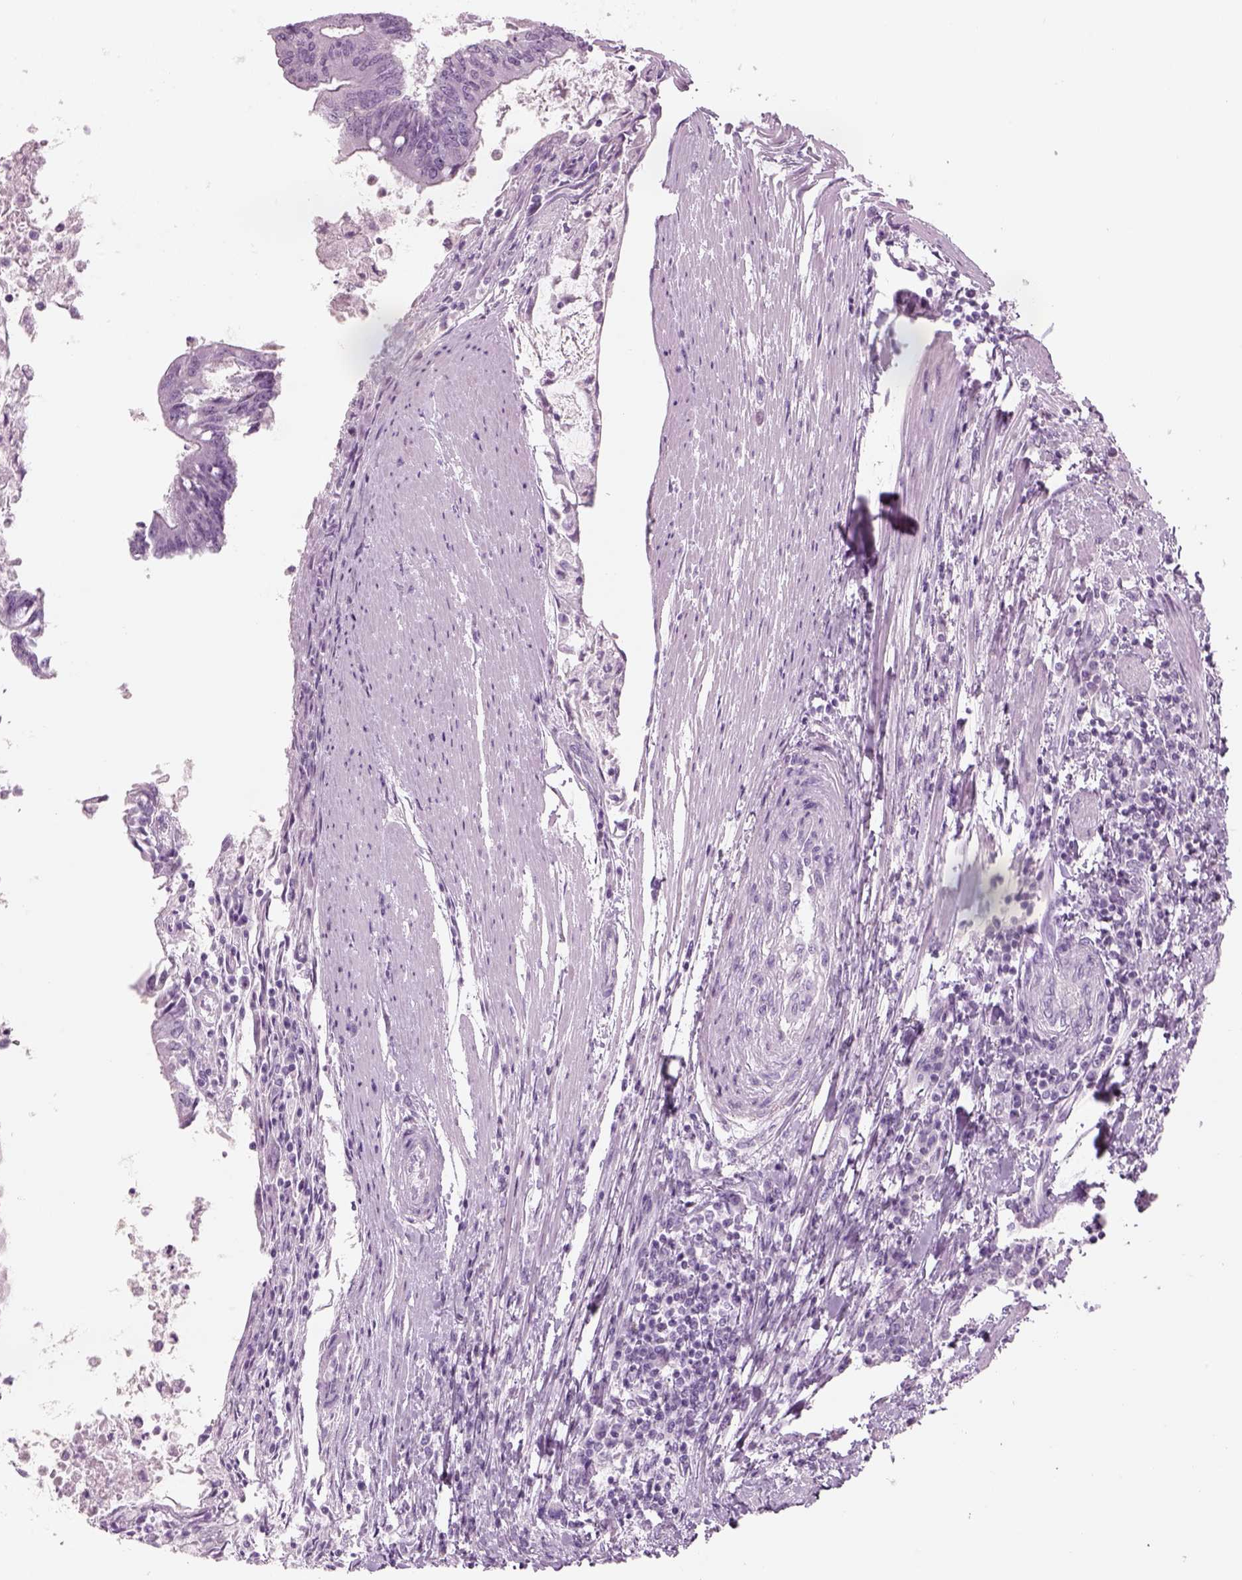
{"staining": {"intensity": "negative", "quantity": "none", "location": "none"}, "tissue": "colorectal cancer", "cell_type": "Tumor cells", "image_type": "cancer", "snomed": [{"axis": "morphology", "description": "Adenocarcinoma, NOS"}, {"axis": "topography", "description": "Colon"}], "caption": "This is an immunohistochemistry image of colorectal cancer (adenocarcinoma). There is no staining in tumor cells.", "gene": "SAG", "patient": {"sex": "female", "age": 70}}